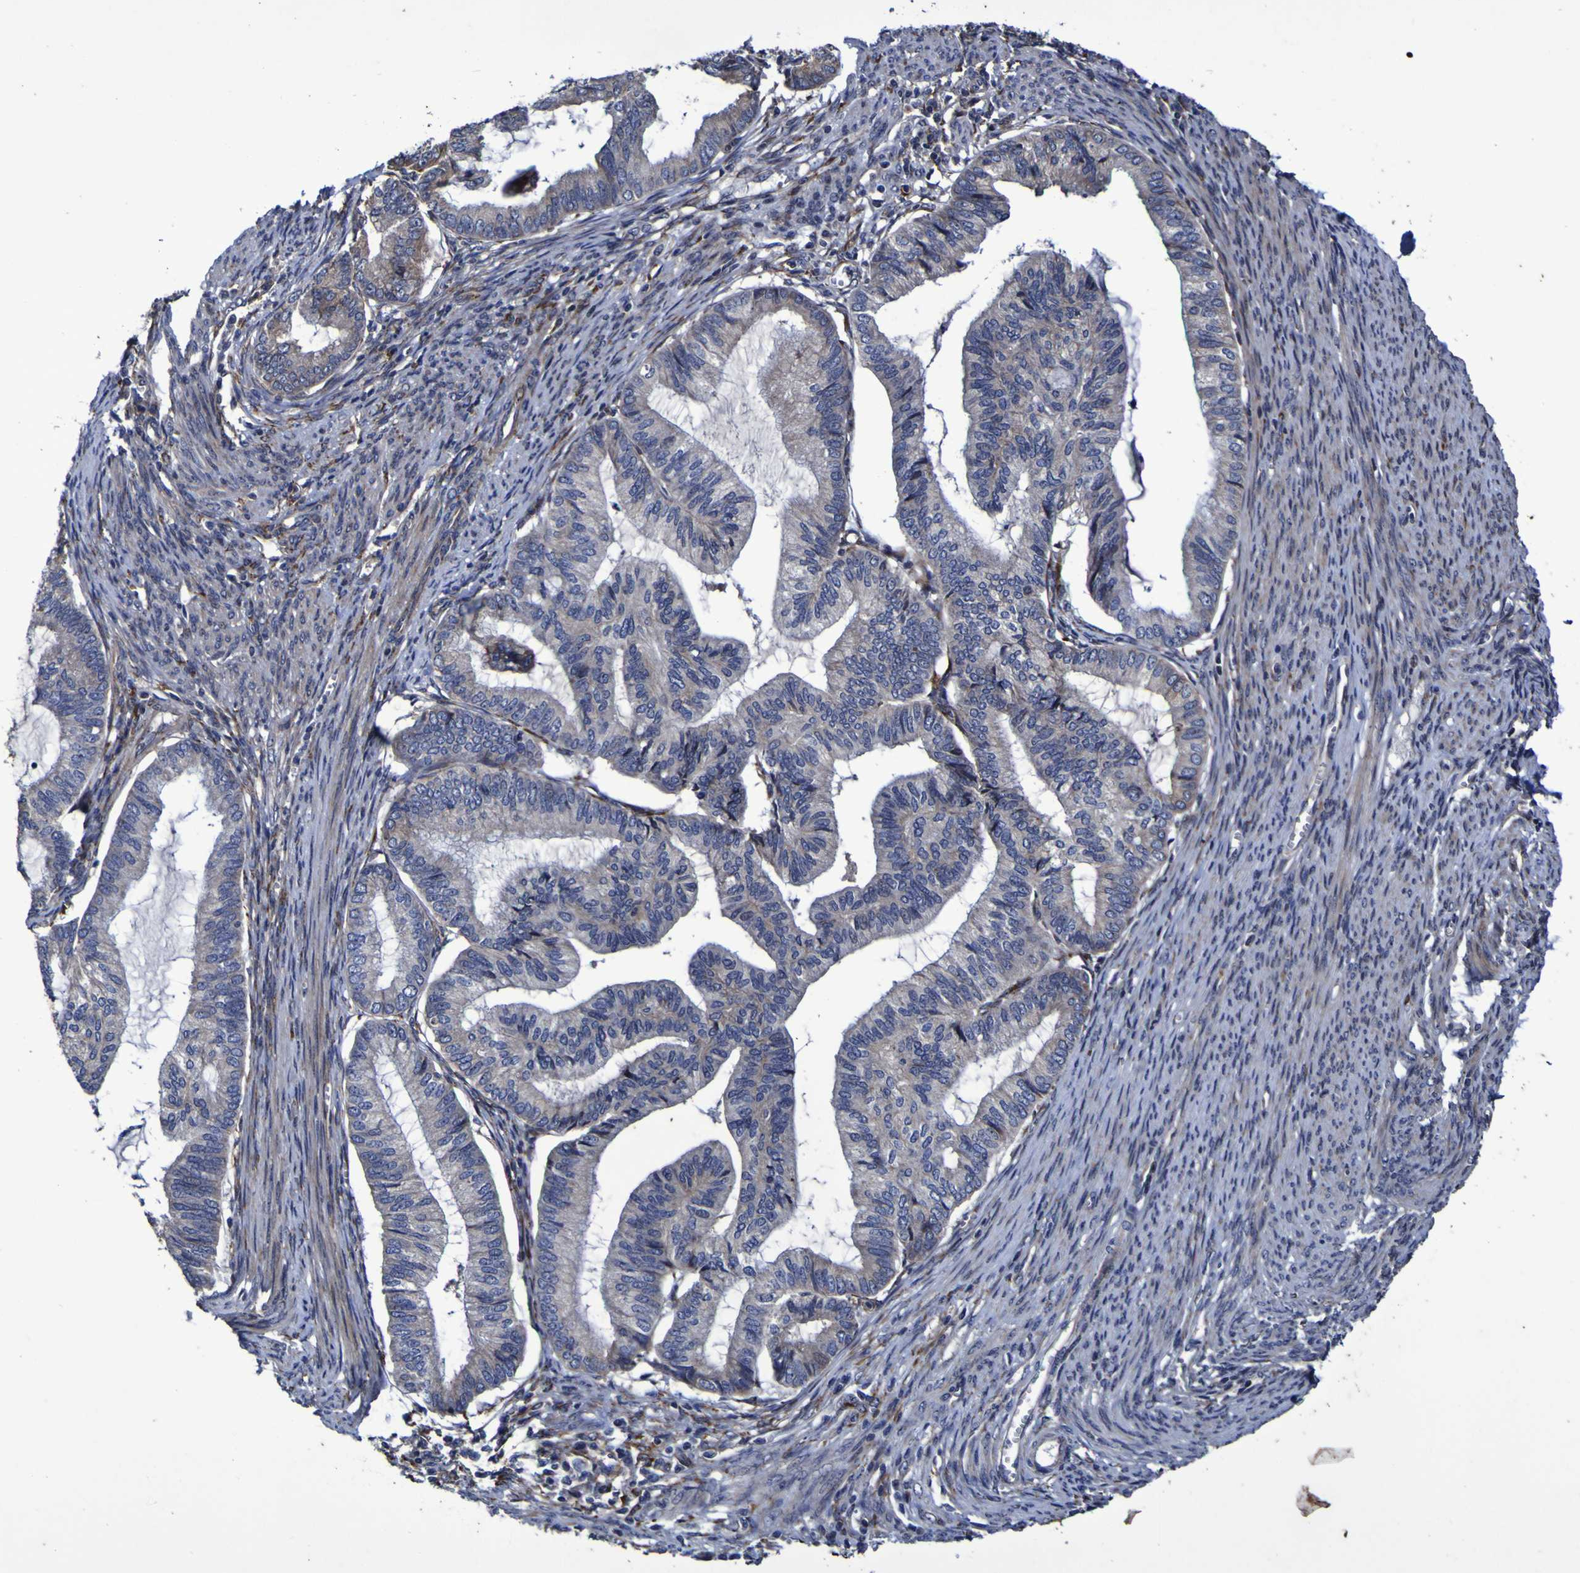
{"staining": {"intensity": "negative", "quantity": "none", "location": "none"}, "tissue": "cervical cancer", "cell_type": "Tumor cells", "image_type": "cancer", "snomed": [{"axis": "morphology", "description": "Normal tissue, NOS"}, {"axis": "morphology", "description": "Adenocarcinoma, NOS"}, {"axis": "topography", "description": "Cervix"}, {"axis": "topography", "description": "Endometrium"}], "caption": "The photomicrograph displays no staining of tumor cells in cervical cancer.", "gene": "P3H1", "patient": {"sex": "female", "age": 86}}